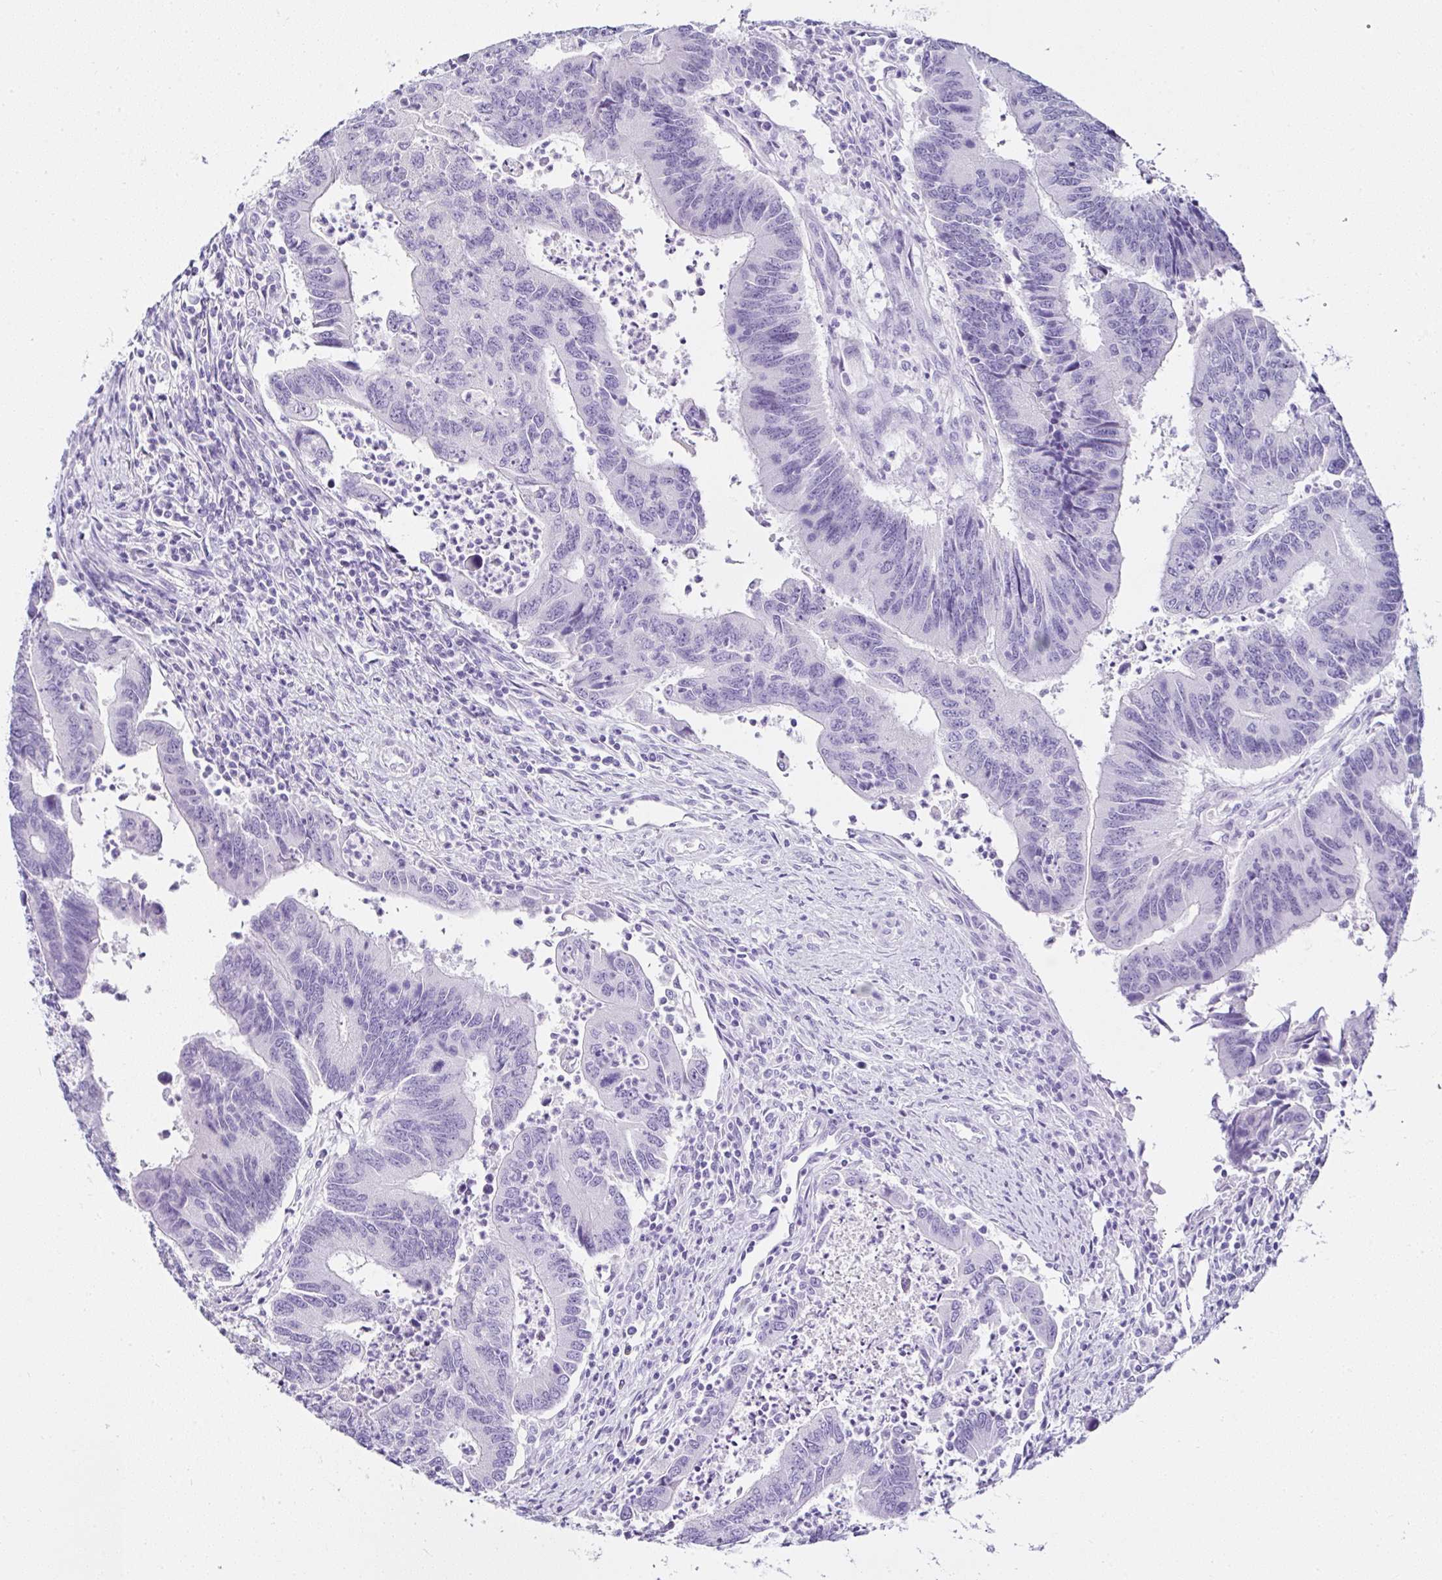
{"staining": {"intensity": "negative", "quantity": "none", "location": "none"}, "tissue": "colorectal cancer", "cell_type": "Tumor cells", "image_type": "cancer", "snomed": [{"axis": "morphology", "description": "Adenocarcinoma, NOS"}, {"axis": "topography", "description": "Colon"}], "caption": "IHC photomicrograph of adenocarcinoma (colorectal) stained for a protein (brown), which exhibits no expression in tumor cells.", "gene": "SERPINB3", "patient": {"sex": "female", "age": 67}}